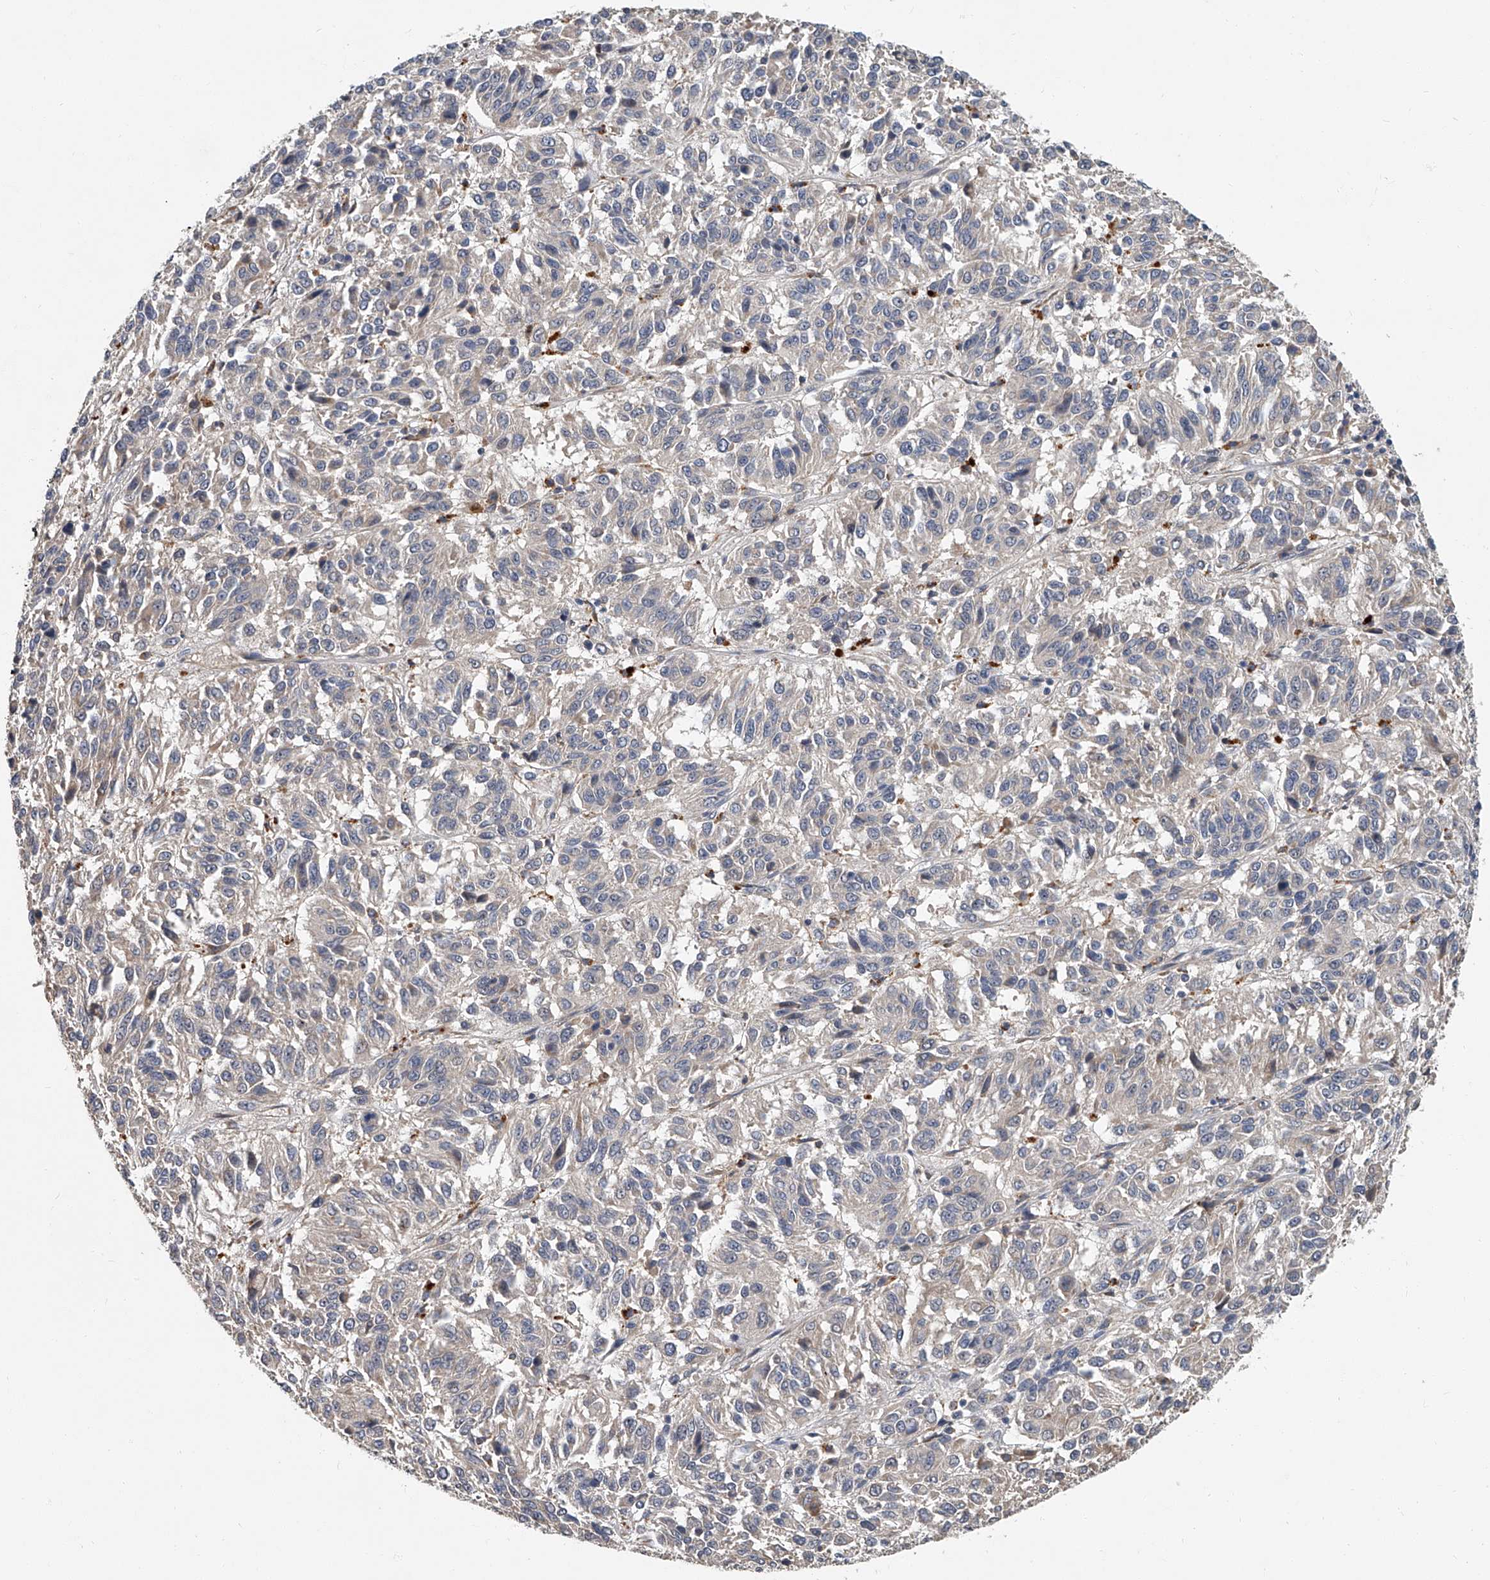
{"staining": {"intensity": "negative", "quantity": "none", "location": "none"}, "tissue": "melanoma", "cell_type": "Tumor cells", "image_type": "cancer", "snomed": [{"axis": "morphology", "description": "Malignant melanoma, Metastatic site"}, {"axis": "topography", "description": "Lung"}], "caption": "Melanoma stained for a protein using IHC shows no expression tumor cells.", "gene": "JAG2", "patient": {"sex": "male", "age": 64}}